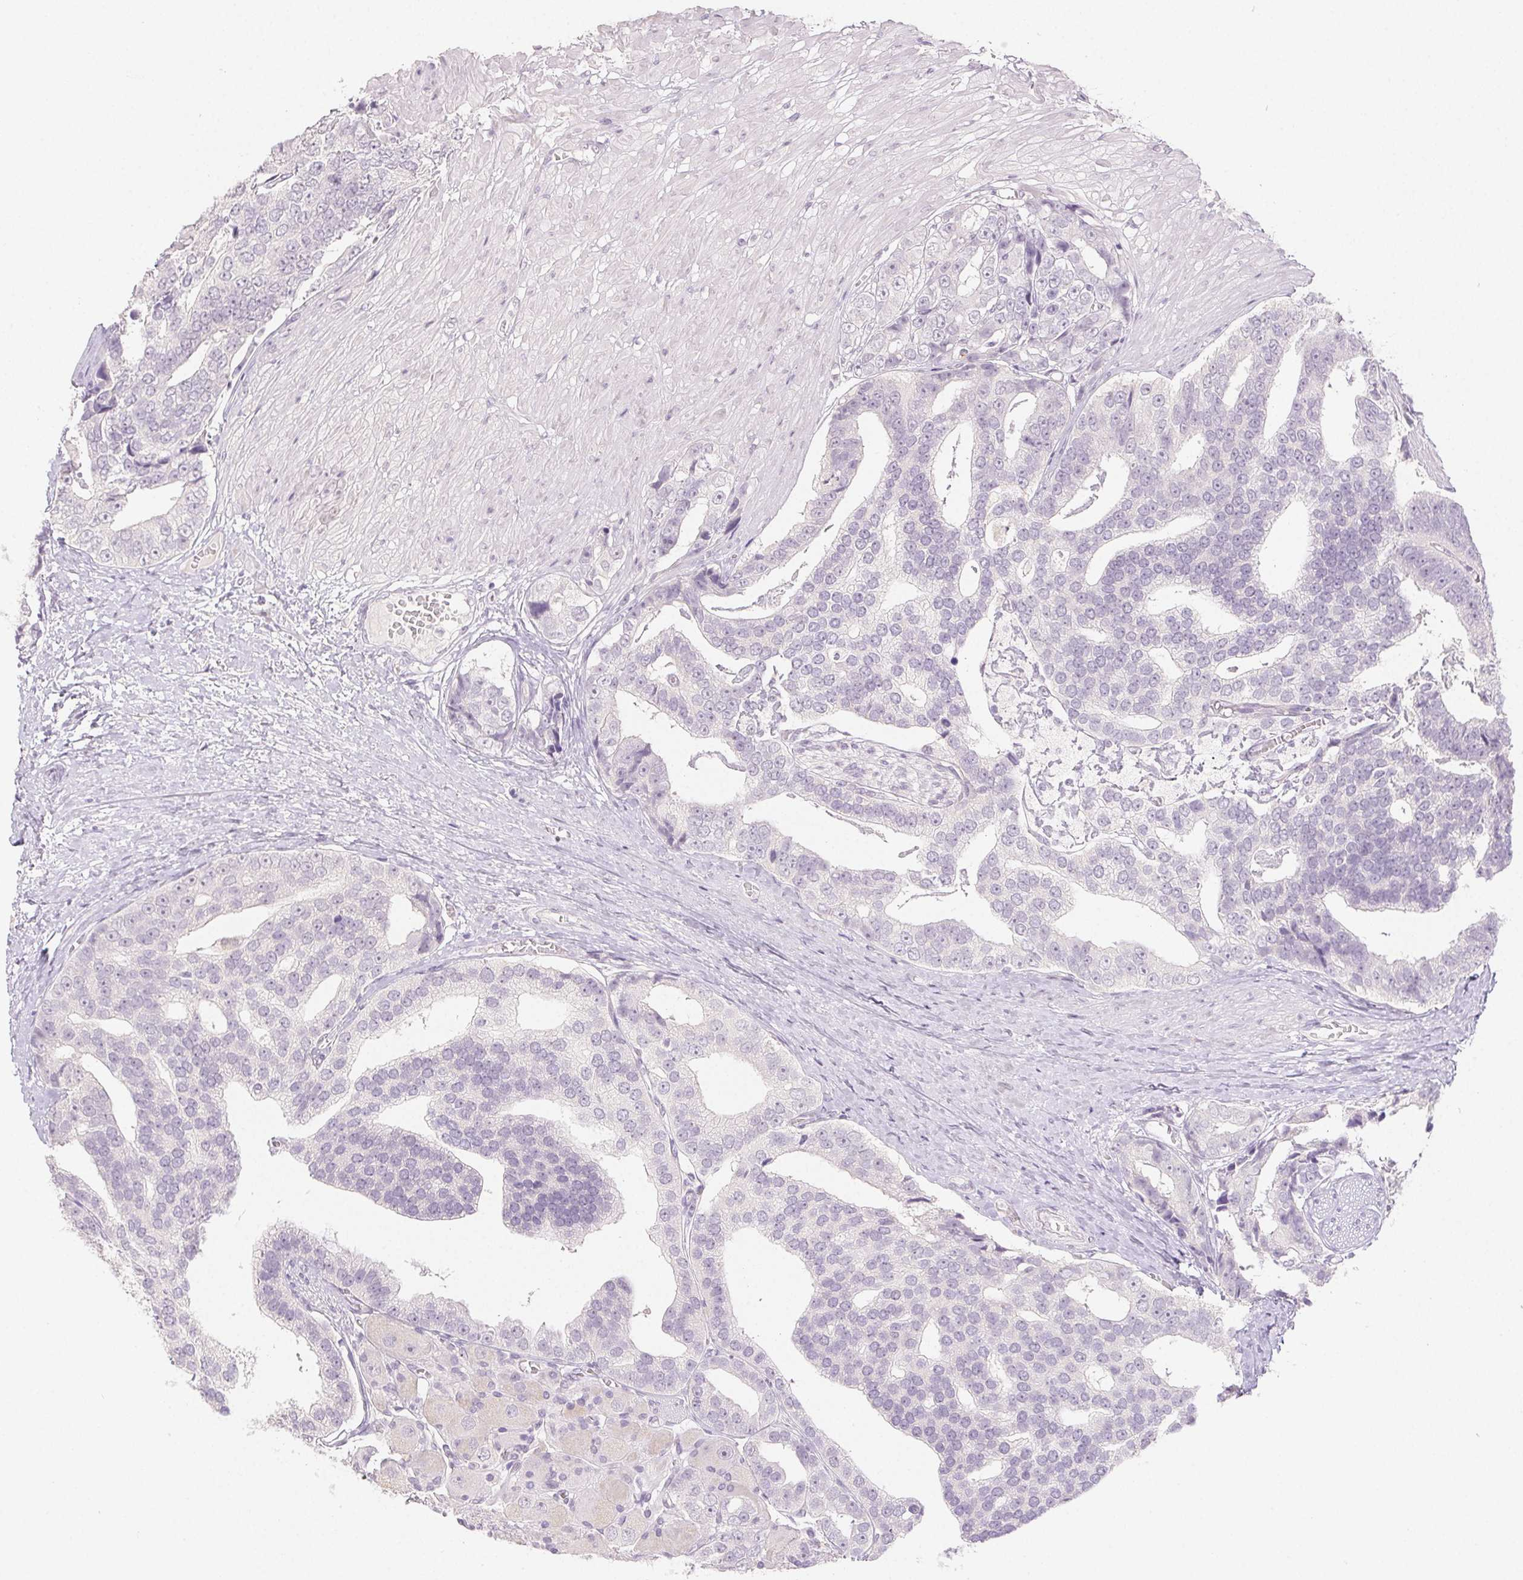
{"staining": {"intensity": "negative", "quantity": "none", "location": "none"}, "tissue": "prostate cancer", "cell_type": "Tumor cells", "image_type": "cancer", "snomed": [{"axis": "morphology", "description": "Adenocarcinoma, High grade"}, {"axis": "topography", "description": "Prostate"}], "caption": "Prostate cancer was stained to show a protein in brown. There is no significant expression in tumor cells. The staining was performed using DAB (3,3'-diaminobenzidine) to visualize the protein expression in brown, while the nuclei were stained in blue with hematoxylin (Magnification: 20x).", "gene": "PI3", "patient": {"sex": "male", "age": 71}}